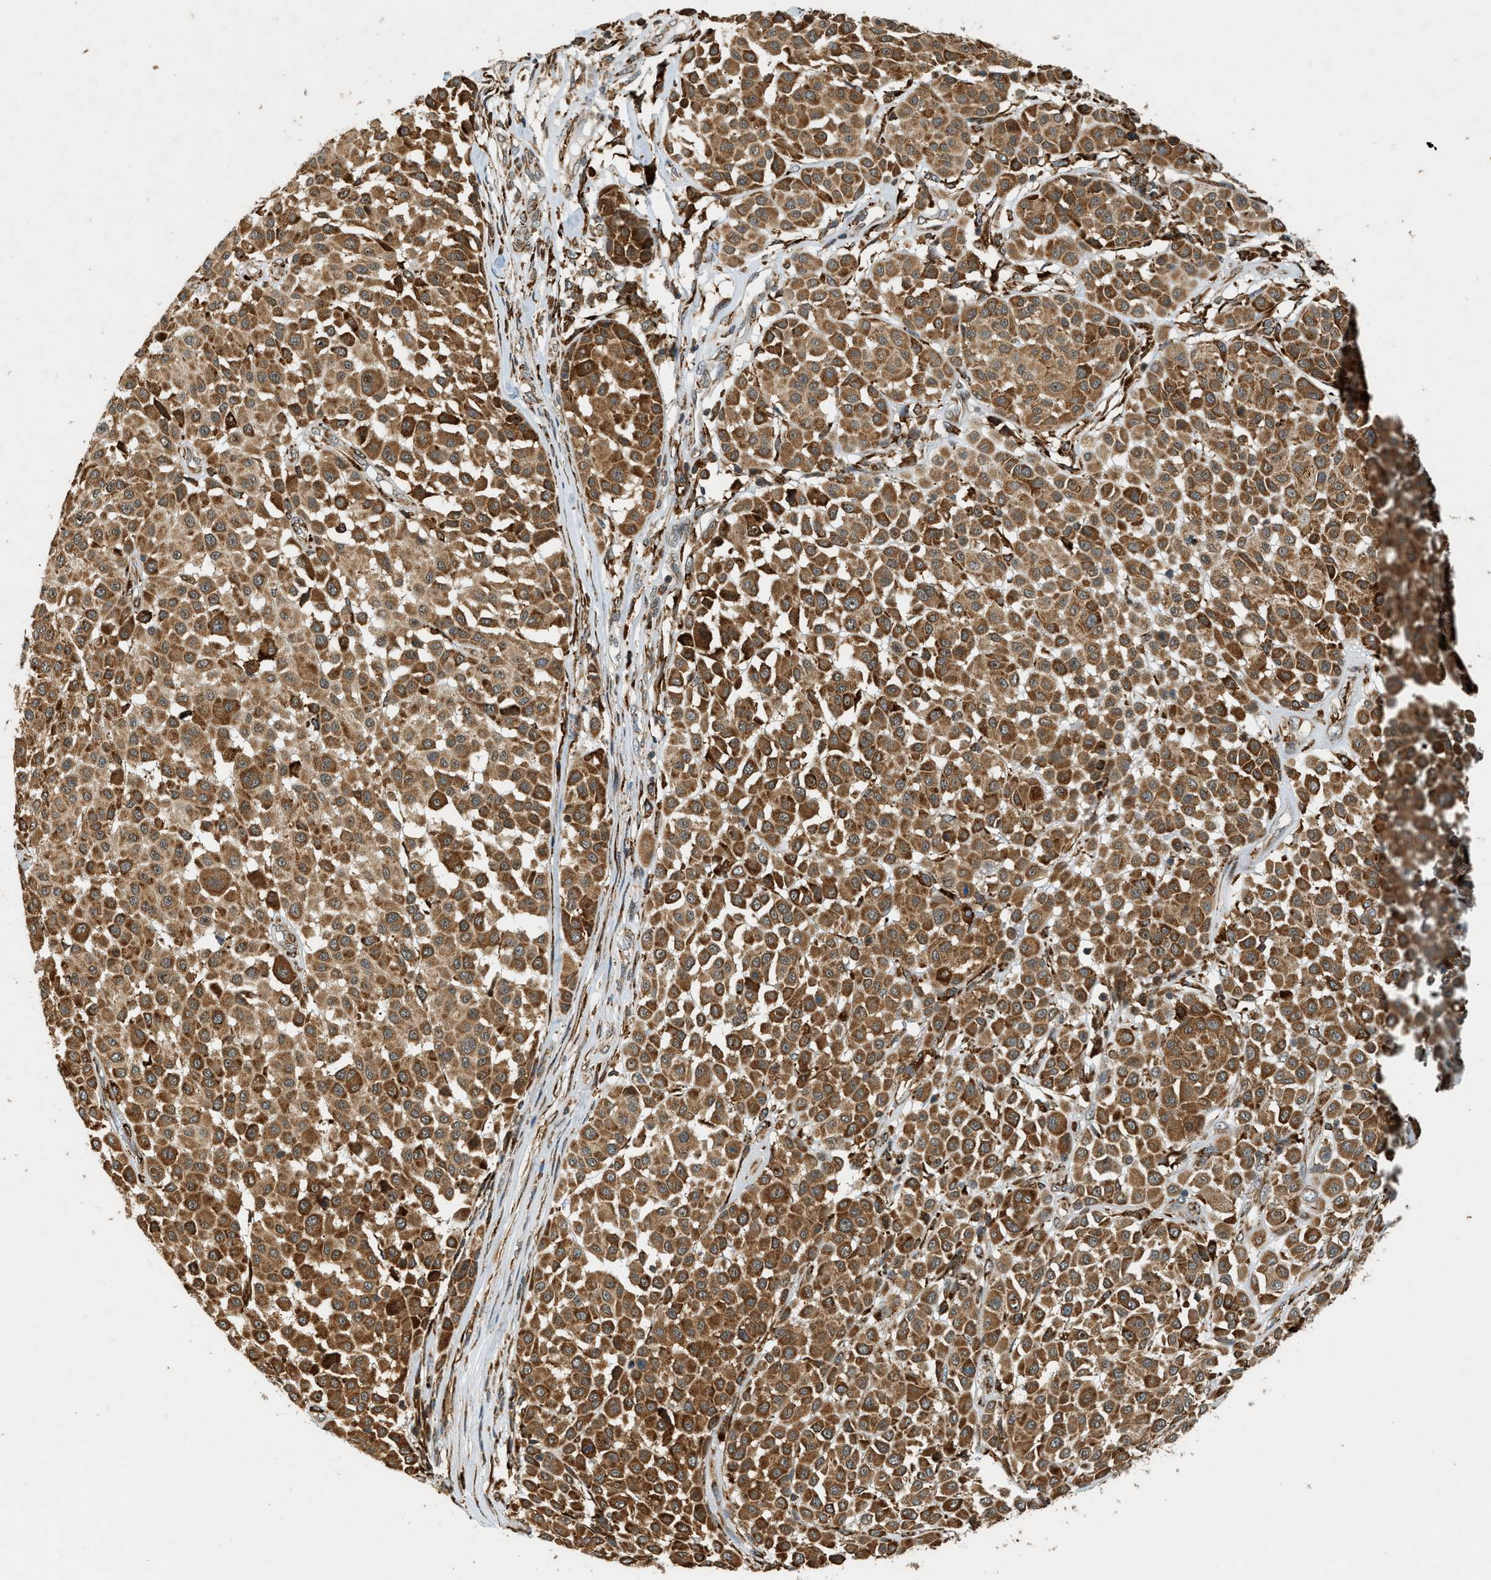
{"staining": {"intensity": "moderate", "quantity": ">75%", "location": "cytoplasmic/membranous"}, "tissue": "melanoma", "cell_type": "Tumor cells", "image_type": "cancer", "snomed": [{"axis": "morphology", "description": "Malignant melanoma, Metastatic site"}, {"axis": "topography", "description": "Soft tissue"}], "caption": "There is medium levels of moderate cytoplasmic/membranous positivity in tumor cells of melanoma, as demonstrated by immunohistochemical staining (brown color).", "gene": "SEMA4D", "patient": {"sex": "male", "age": 41}}